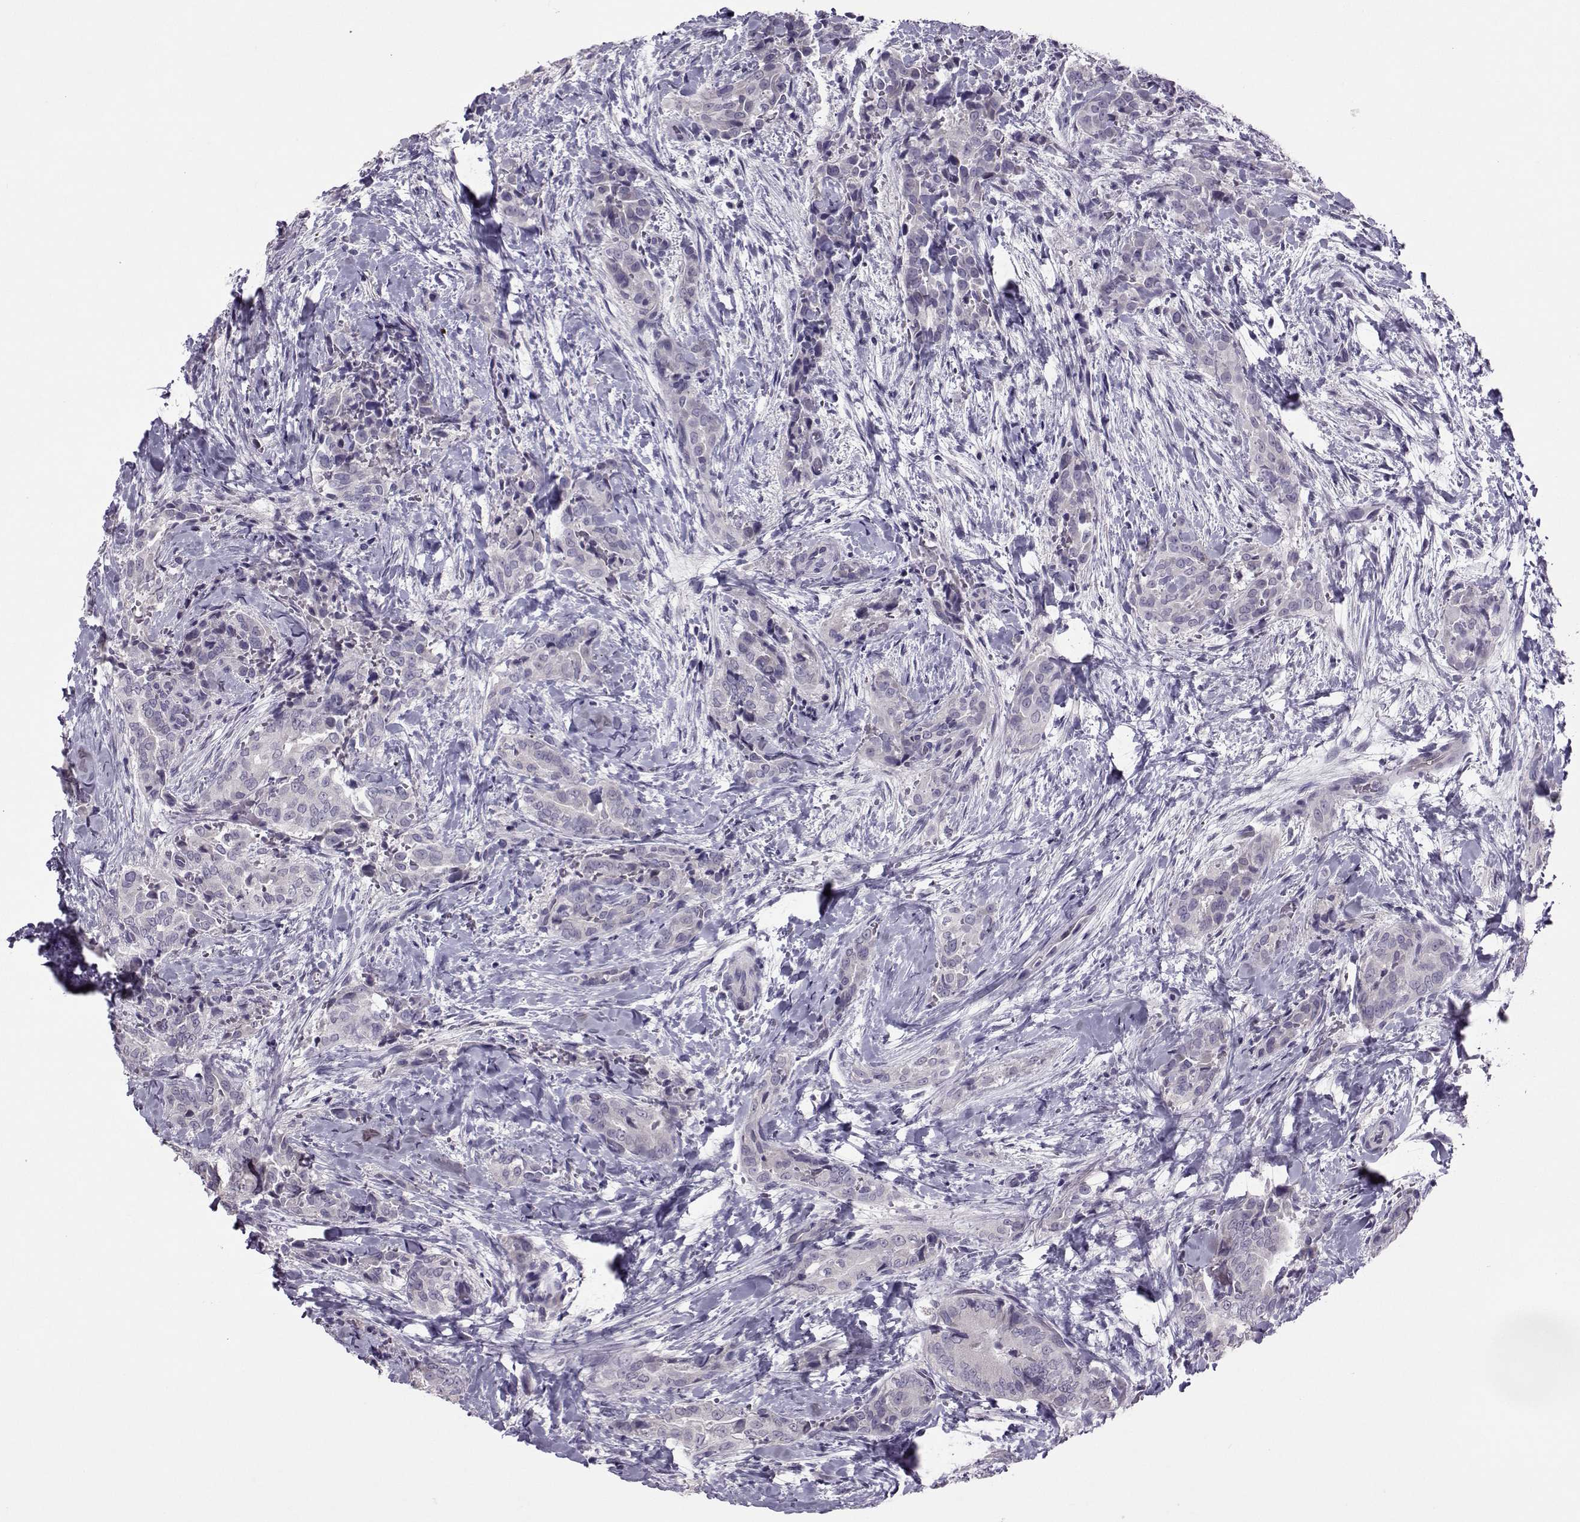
{"staining": {"intensity": "negative", "quantity": "none", "location": "none"}, "tissue": "thyroid cancer", "cell_type": "Tumor cells", "image_type": "cancer", "snomed": [{"axis": "morphology", "description": "Papillary adenocarcinoma, NOS"}, {"axis": "topography", "description": "Thyroid gland"}], "caption": "The photomicrograph displays no staining of tumor cells in thyroid cancer.", "gene": "ASRGL1", "patient": {"sex": "male", "age": 61}}